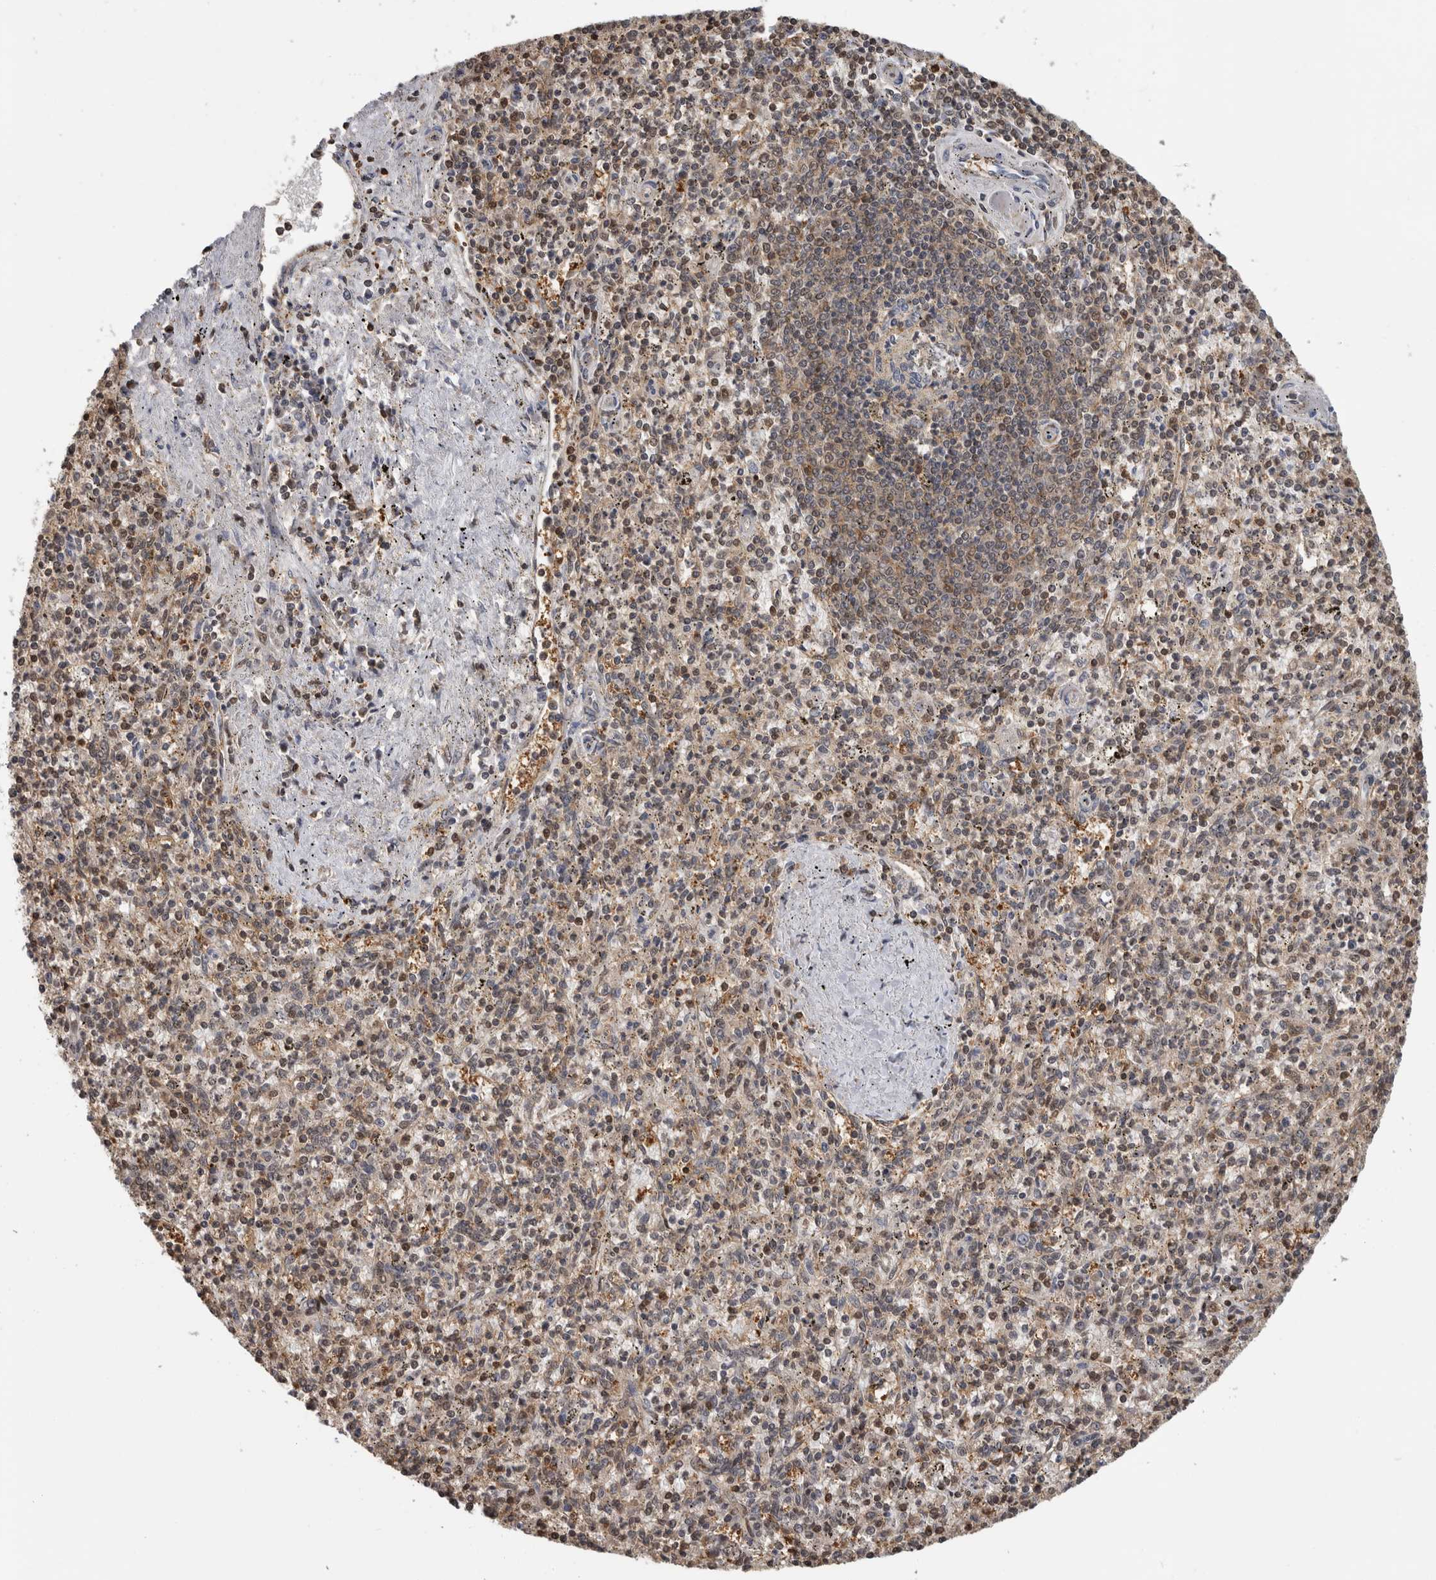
{"staining": {"intensity": "weak", "quantity": "25%-75%", "location": "cytoplasmic/membranous,nuclear"}, "tissue": "spleen", "cell_type": "Cells in red pulp", "image_type": "normal", "snomed": [{"axis": "morphology", "description": "Normal tissue, NOS"}, {"axis": "topography", "description": "Spleen"}], "caption": "Brown immunohistochemical staining in benign spleen displays weak cytoplasmic/membranous,nuclear expression in approximately 25%-75% of cells in red pulp.", "gene": "TDRD7", "patient": {"sex": "male", "age": 72}}